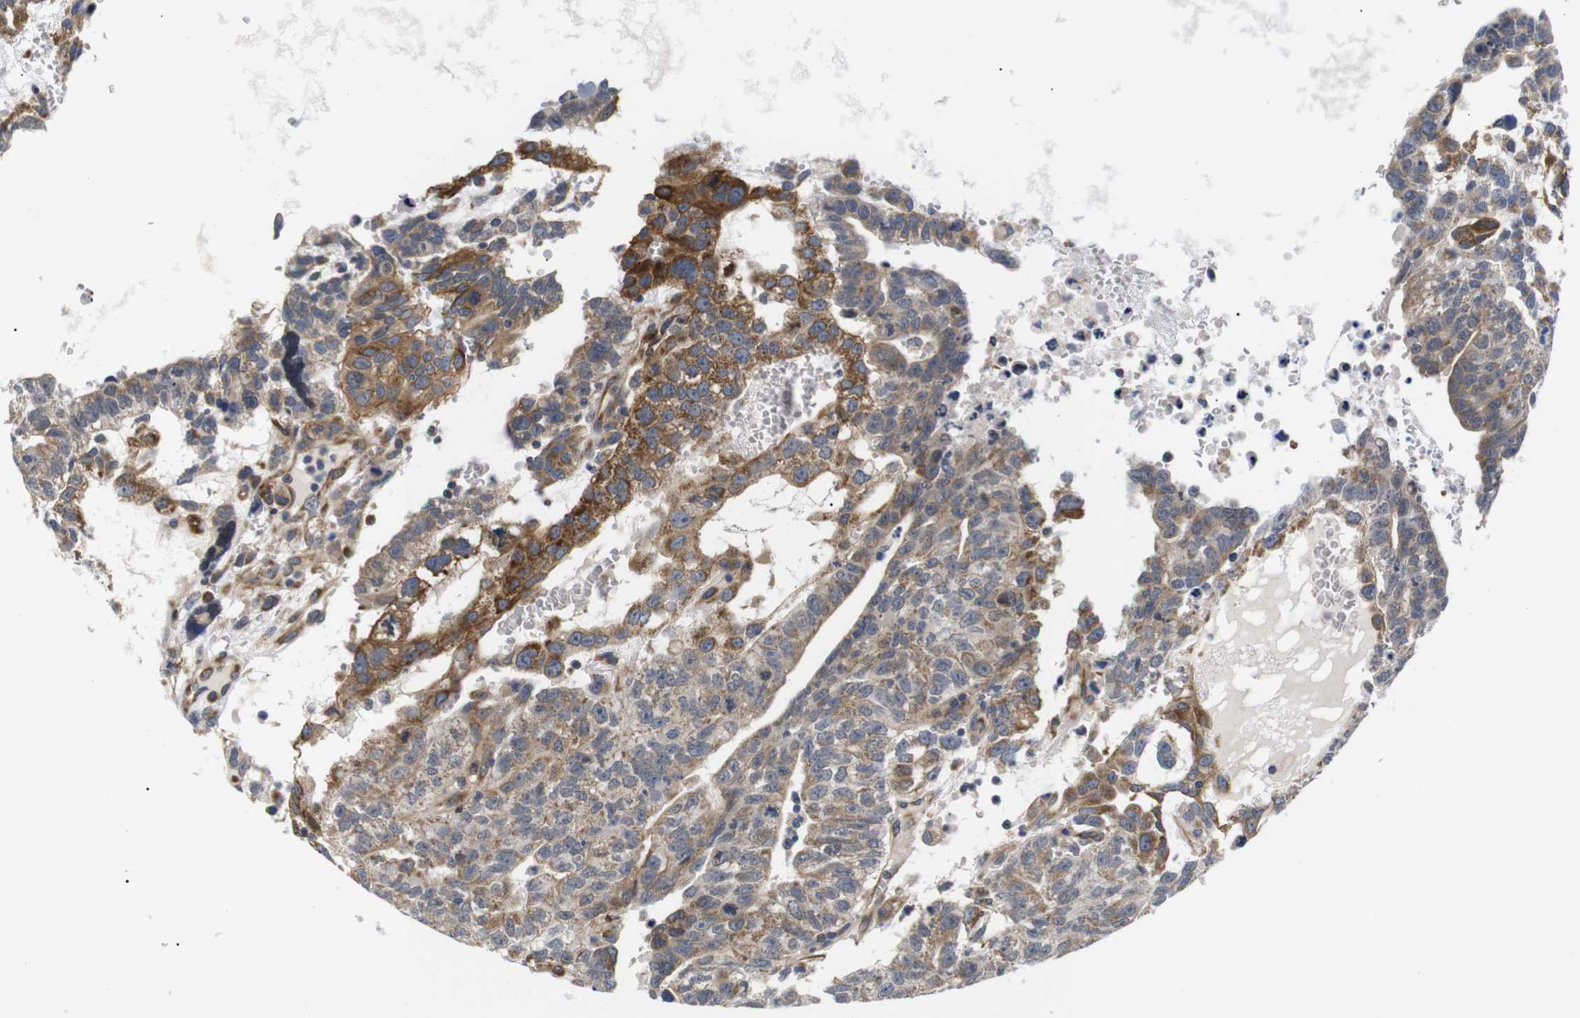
{"staining": {"intensity": "moderate", "quantity": ">75%", "location": "cytoplasmic/membranous"}, "tissue": "testis cancer", "cell_type": "Tumor cells", "image_type": "cancer", "snomed": [{"axis": "morphology", "description": "Seminoma, NOS"}, {"axis": "morphology", "description": "Carcinoma, Embryonal, NOS"}, {"axis": "topography", "description": "Testis"}], "caption": "This is an image of immunohistochemistry staining of testis cancer (seminoma), which shows moderate positivity in the cytoplasmic/membranous of tumor cells.", "gene": "KANK4", "patient": {"sex": "male", "age": 52}}